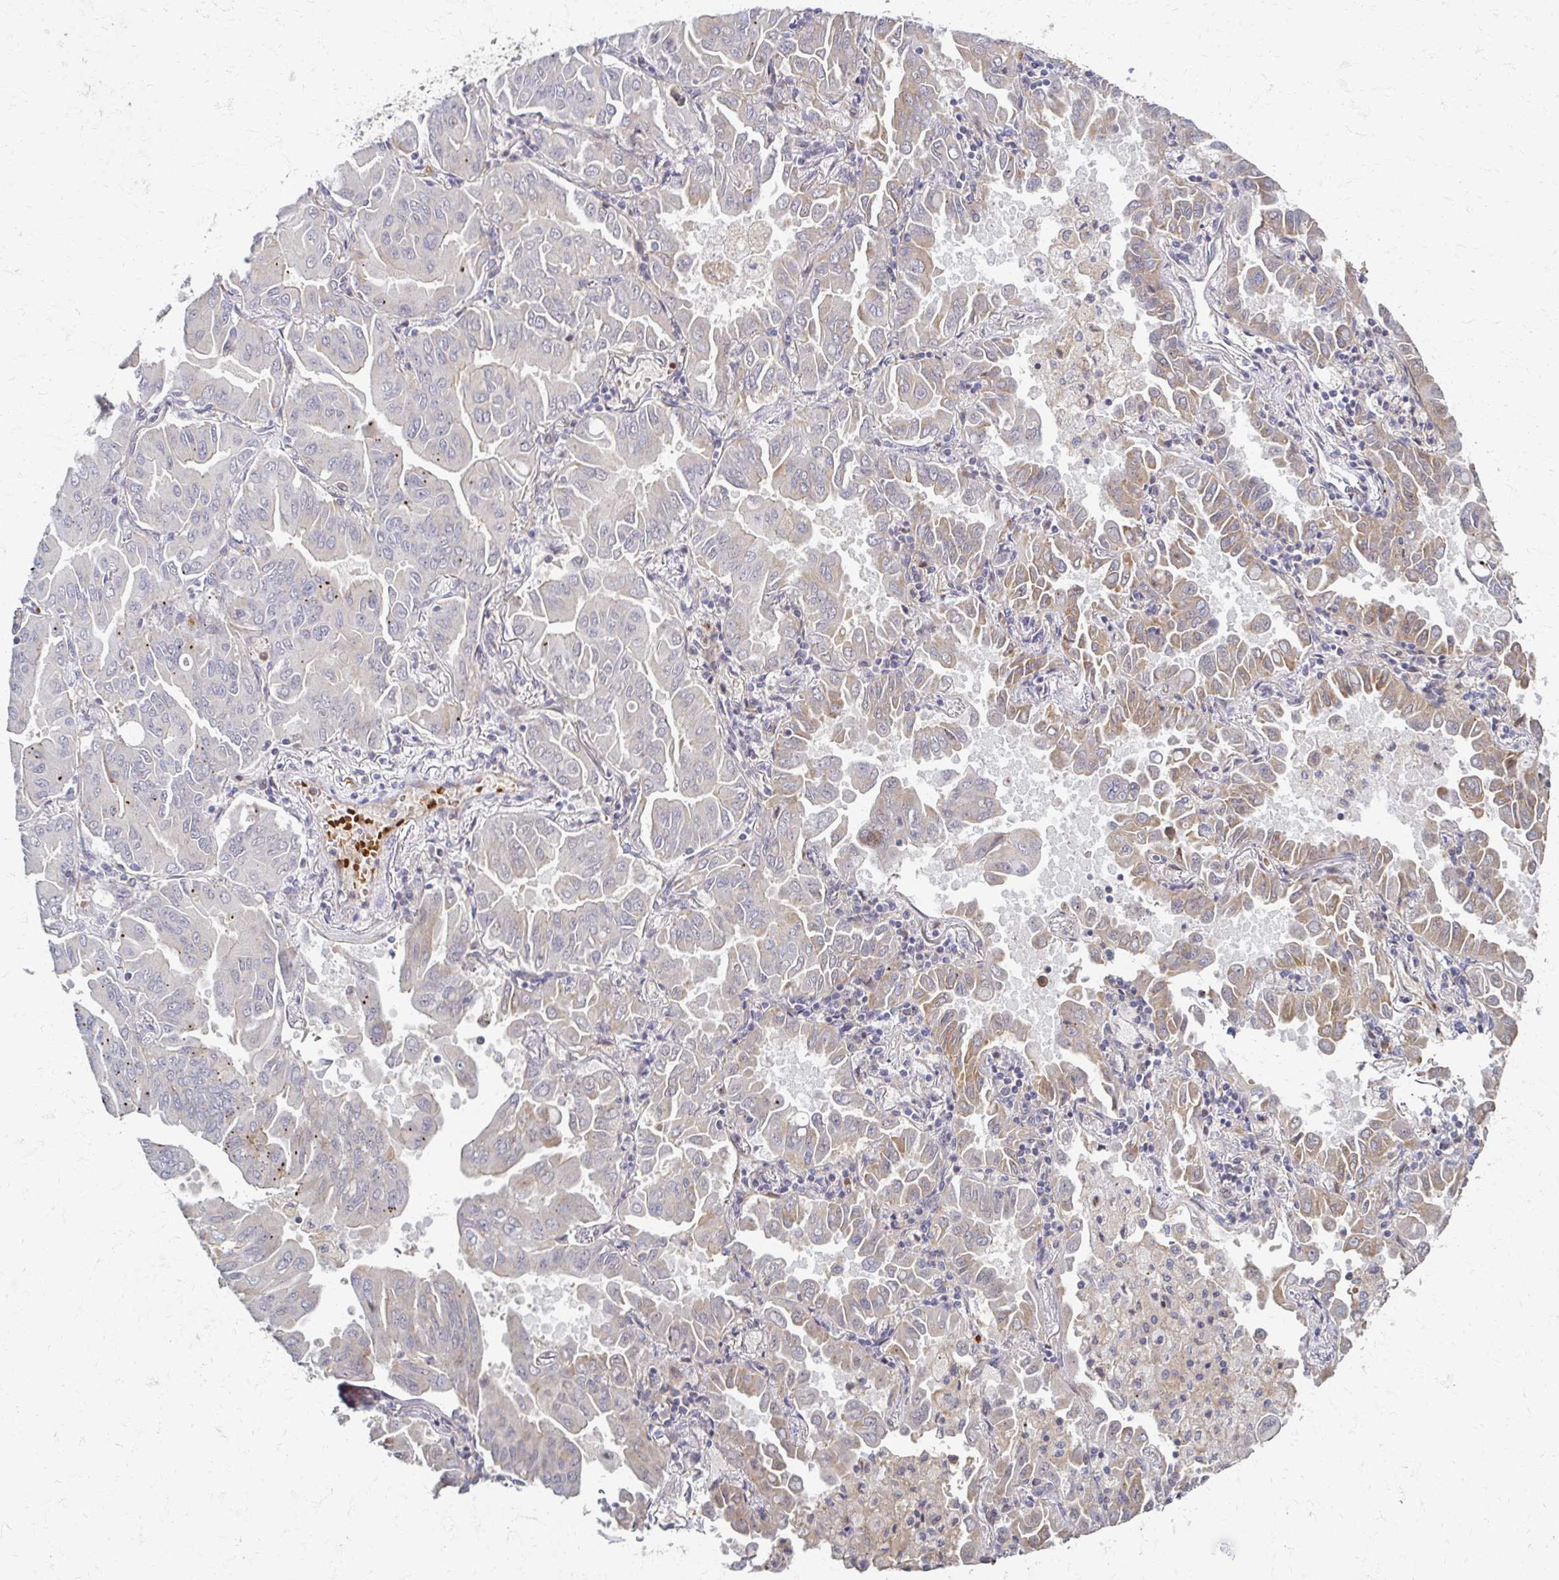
{"staining": {"intensity": "moderate", "quantity": "25%-75%", "location": "cytoplasmic/membranous"}, "tissue": "lung cancer", "cell_type": "Tumor cells", "image_type": "cancer", "snomed": [{"axis": "morphology", "description": "Adenocarcinoma, NOS"}, {"axis": "topography", "description": "Lung"}], "caption": "A histopathology image of human lung adenocarcinoma stained for a protein demonstrates moderate cytoplasmic/membranous brown staining in tumor cells. The staining is performed using DAB brown chromogen to label protein expression. The nuclei are counter-stained blue using hematoxylin.", "gene": "SKA2", "patient": {"sex": "male", "age": 64}}